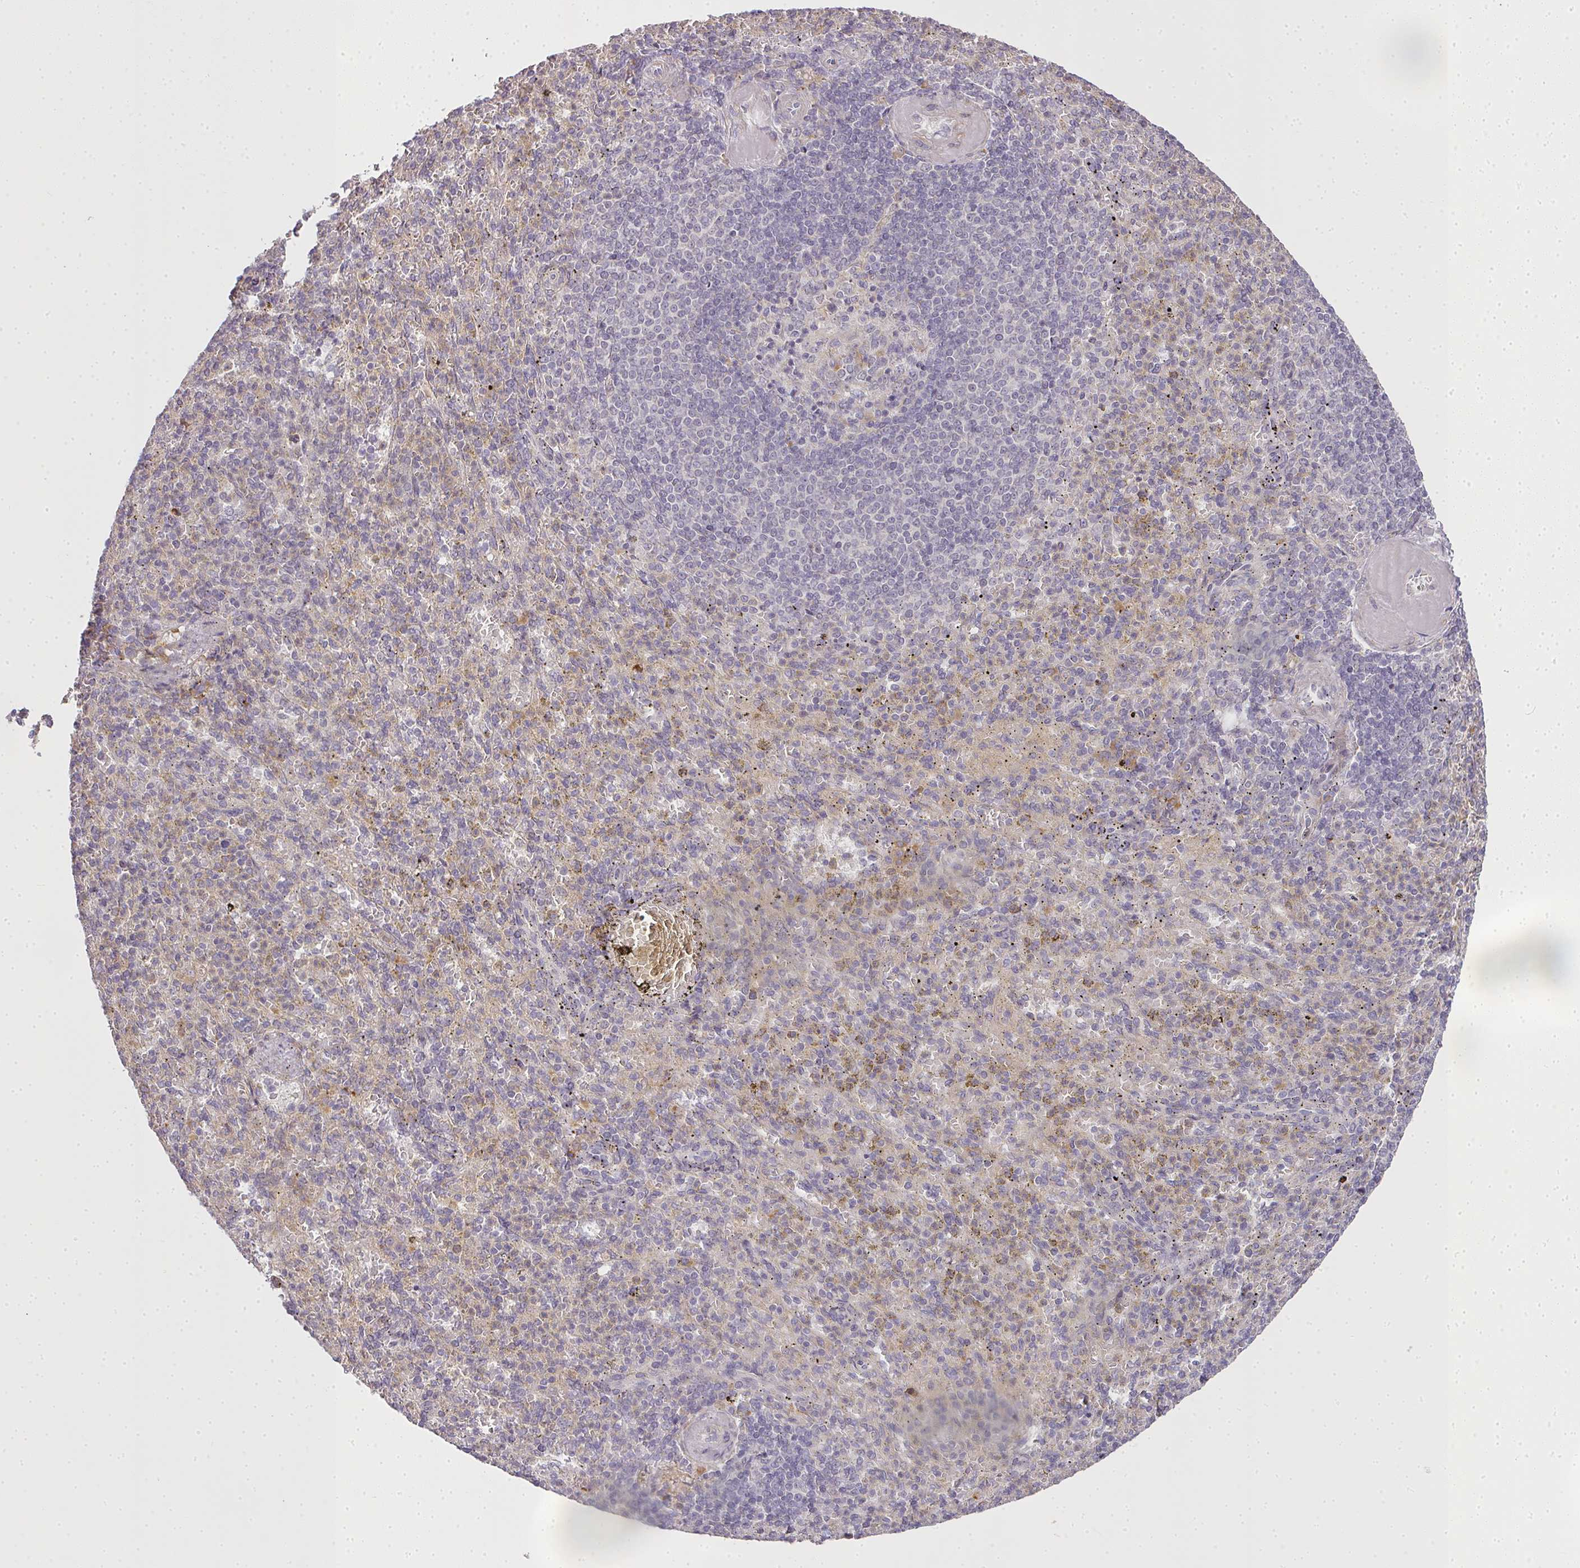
{"staining": {"intensity": "moderate", "quantity": "<25%", "location": "cytoplasmic/membranous"}, "tissue": "spleen", "cell_type": "Cells in red pulp", "image_type": "normal", "snomed": [{"axis": "morphology", "description": "Normal tissue, NOS"}, {"axis": "topography", "description": "Spleen"}], "caption": "Immunohistochemistry staining of normal spleen, which reveals low levels of moderate cytoplasmic/membranous staining in approximately <25% of cells in red pulp indicating moderate cytoplasmic/membranous protein staining. The staining was performed using DAB (brown) for protein detection and nuclei were counterstained in hematoxylin (blue).", "gene": "MED19", "patient": {"sex": "female", "age": 74}}